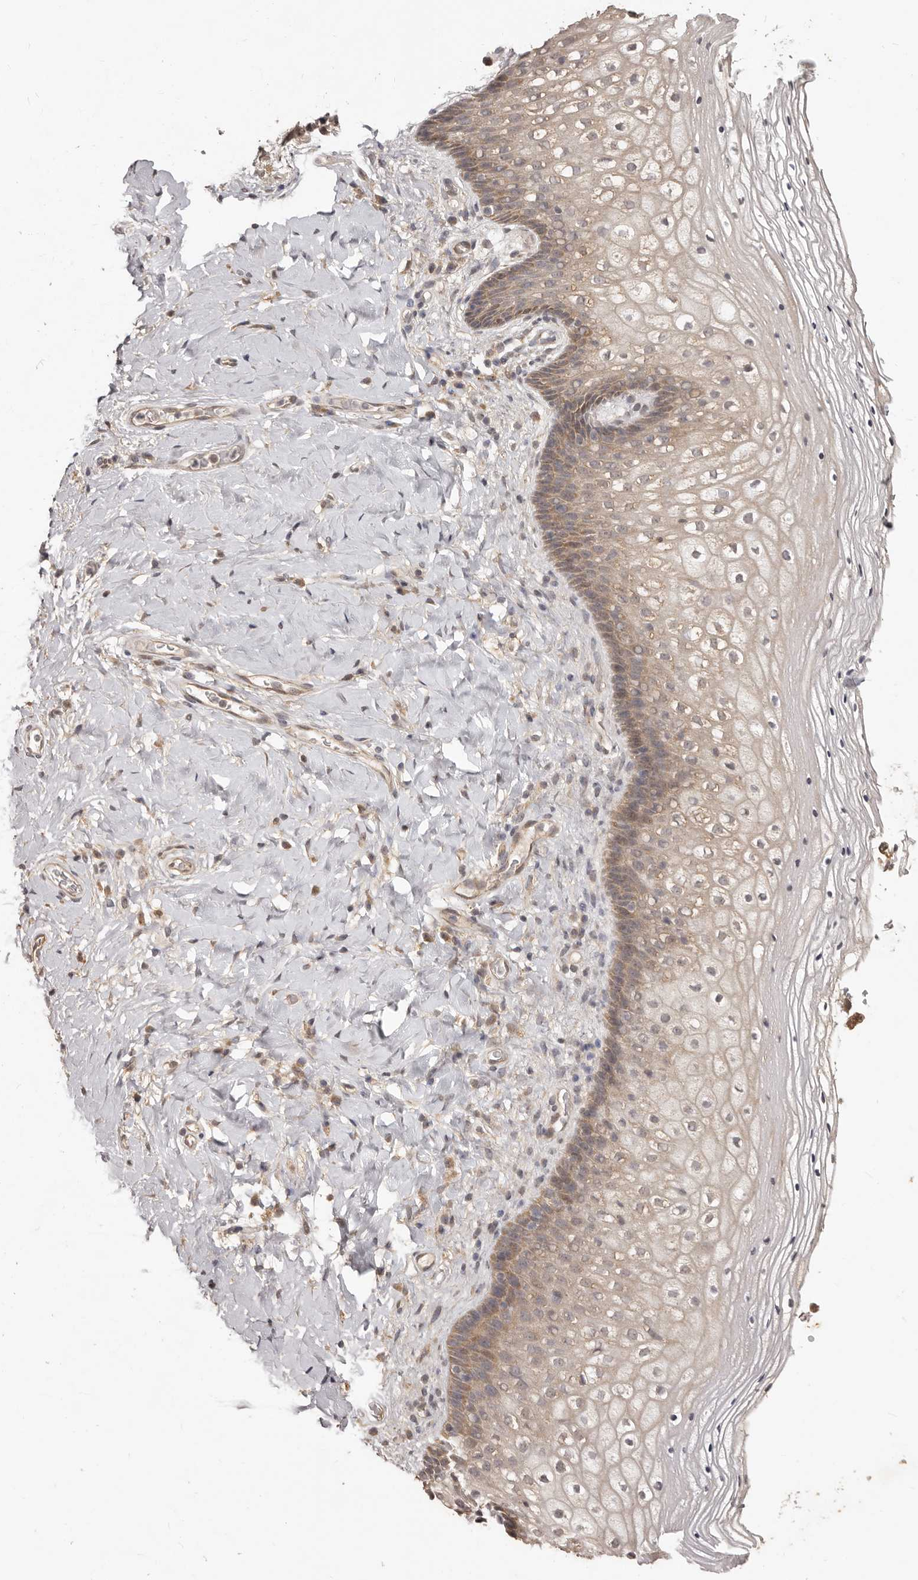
{"staining": {"intensity": "weak", "quantity": "25%-75%", "location": "cytoplasmic/membranous"}, "tissue": "vagina", "cell_type": "Squamous epithelial cells", "image_type": "normal", "snomed": [{"axis": "morphology", "description": "Normal tissue, NOS"}, {"axis": "topography", "description": "Vagina"}], "caption": "Immunohistochemistry (IHC) of normal human vagina exhibits low levels of weak cytoplasmic/membranous positivity in about 25%-75% of squamous epithelial cells.", "gene": "MTO1", "patient": {"sex": "female", "age": 60}}